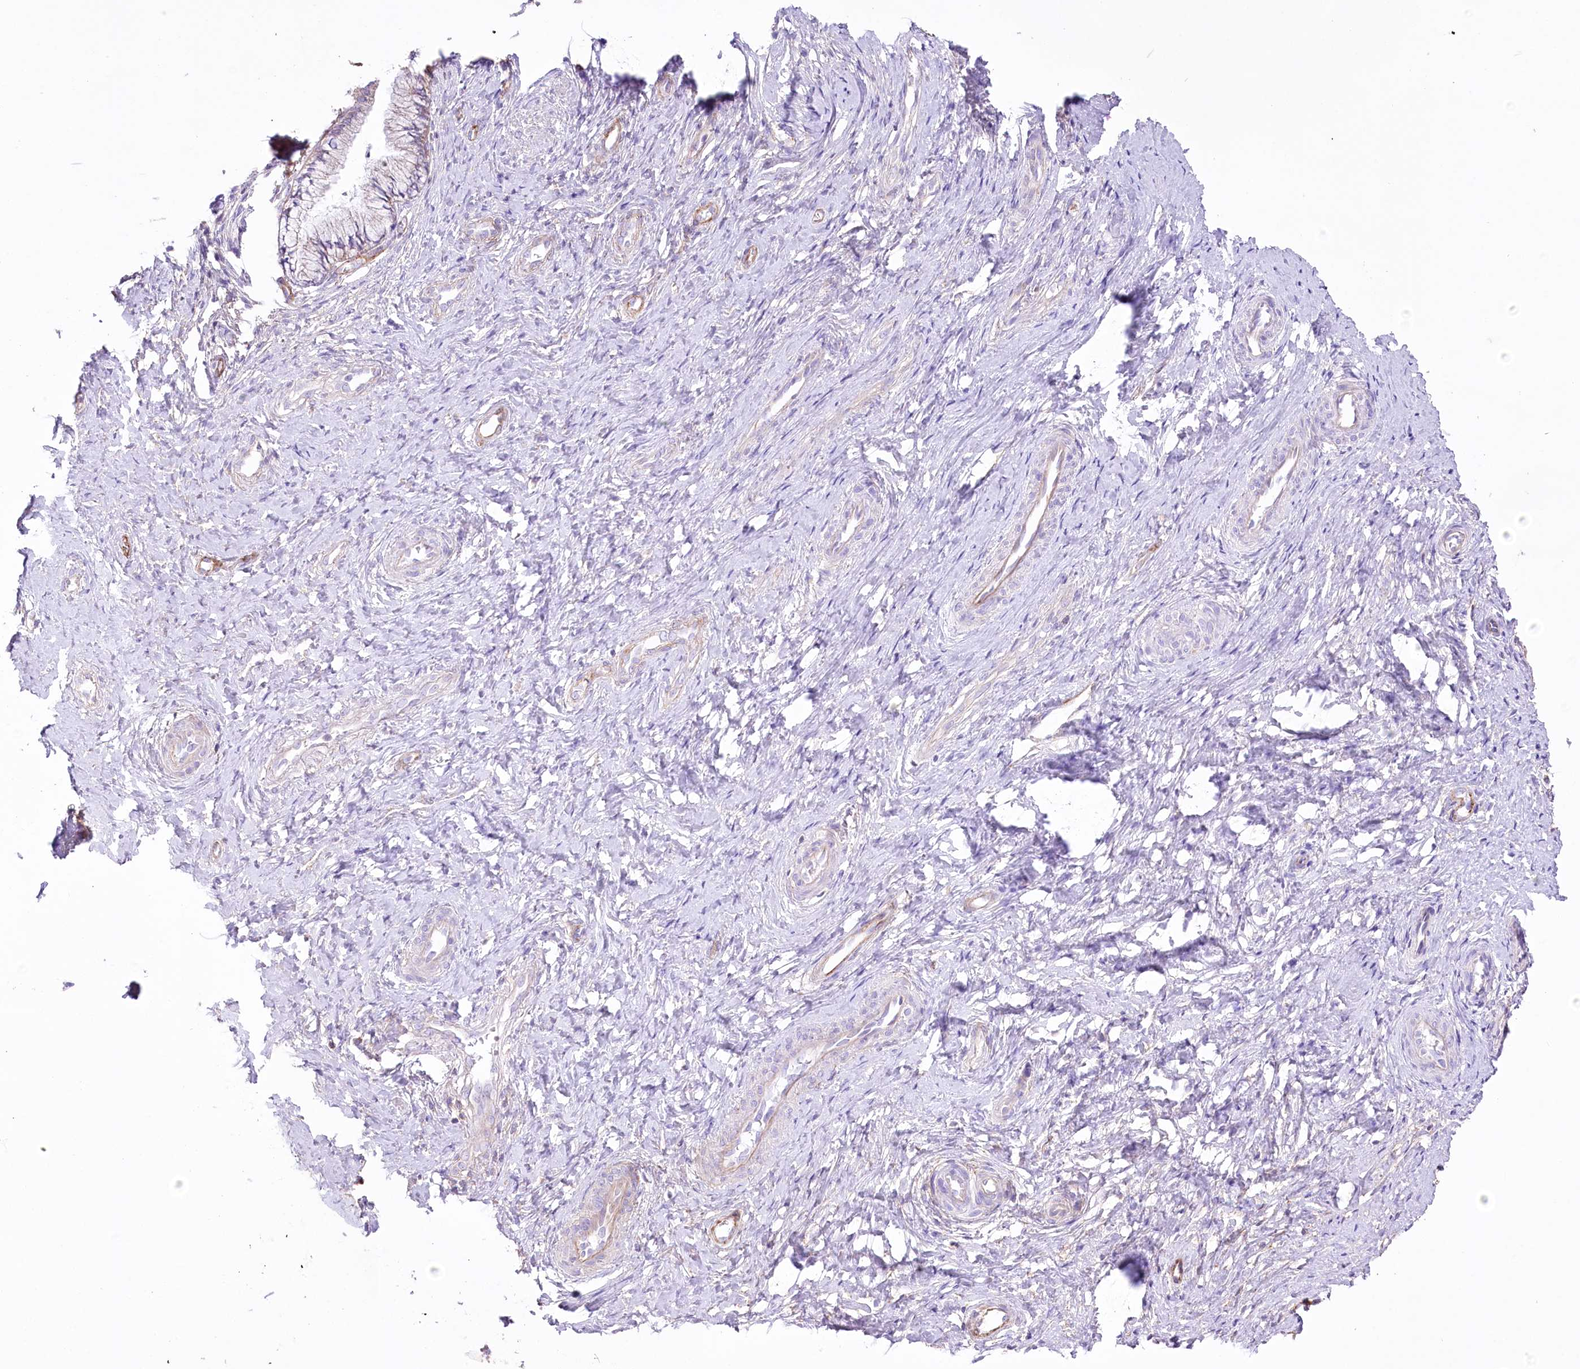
{"staining": {"intensity": "negative", "quantity": "none", "location": "none"}, "tissue": "cervix", "cell_type": "Glandular cells", "image_type": "normal", "snomed": [{"axis": "morphology", "description": "Normal tissue, NOS"}, {"axis": "topography", "description": "Cervix"}], "caption": "The histopathology image shows no staining of glandular cells in benign cervix.", "gene": "FAM216A", "patient": {"sex": "female", "age": 36}}